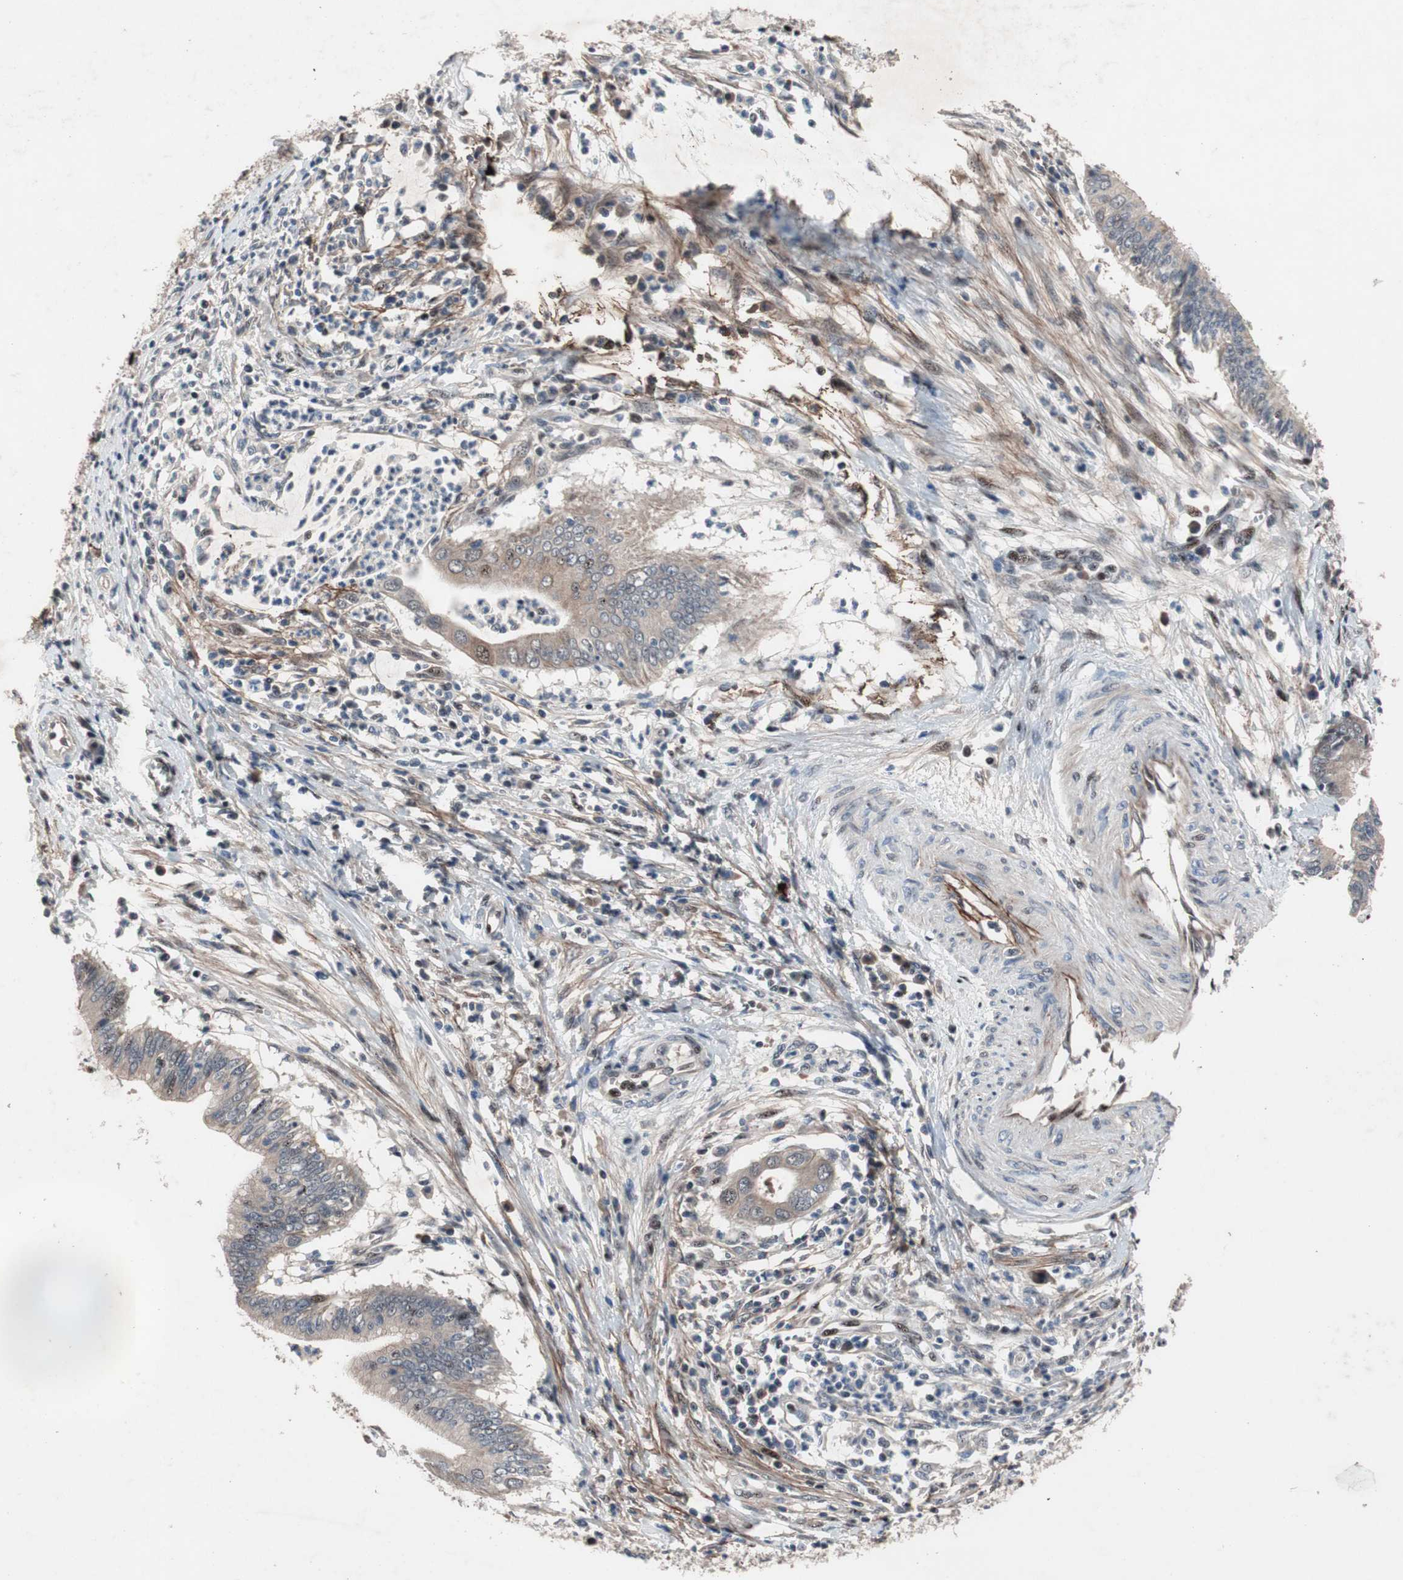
{"staining": {"intensity": "weak", "quantity": "<25%", "location": "cytoplasmic/membranous,nuclear"}, "tissue": "cervical cancer", "cell_type": "Tumor cells", "image_type": "cancer", "snomed": [{"axis": "morphology", "description": "Adenocarcinoma, NOS"}, {"axis": "topography", "description": "Cervix"}], "caption": "Tumor cells are negative for brown protein staining in cervical cancer.", "gene": "SOX7", "patient": {"sex": "female", "age": 36}}